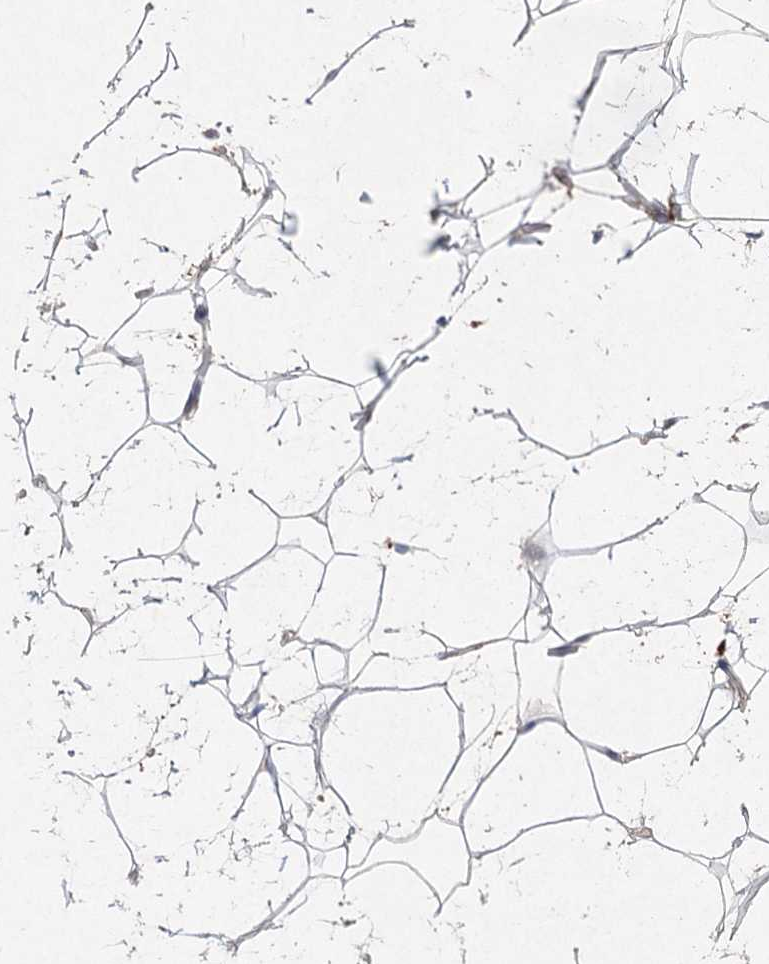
{"staining": {"intensity": "negative", "quantity": "none", "location": "none"}, "tissue": "adipose tissue", "cell_type": "Adipocytes", "image_type": "normal", "snomed": [{"axis": "morphology", "description": "Normal tissue, NOS"}, {"axis": "topography", "description": "Breast"}], "caption": "Adipocytes show no significant protein staining in benign adipose tissue. (DAB immunohistochemistry, high magnification).", "gene": "ARSI", "patient": {"sex": "female", "age": 26}}